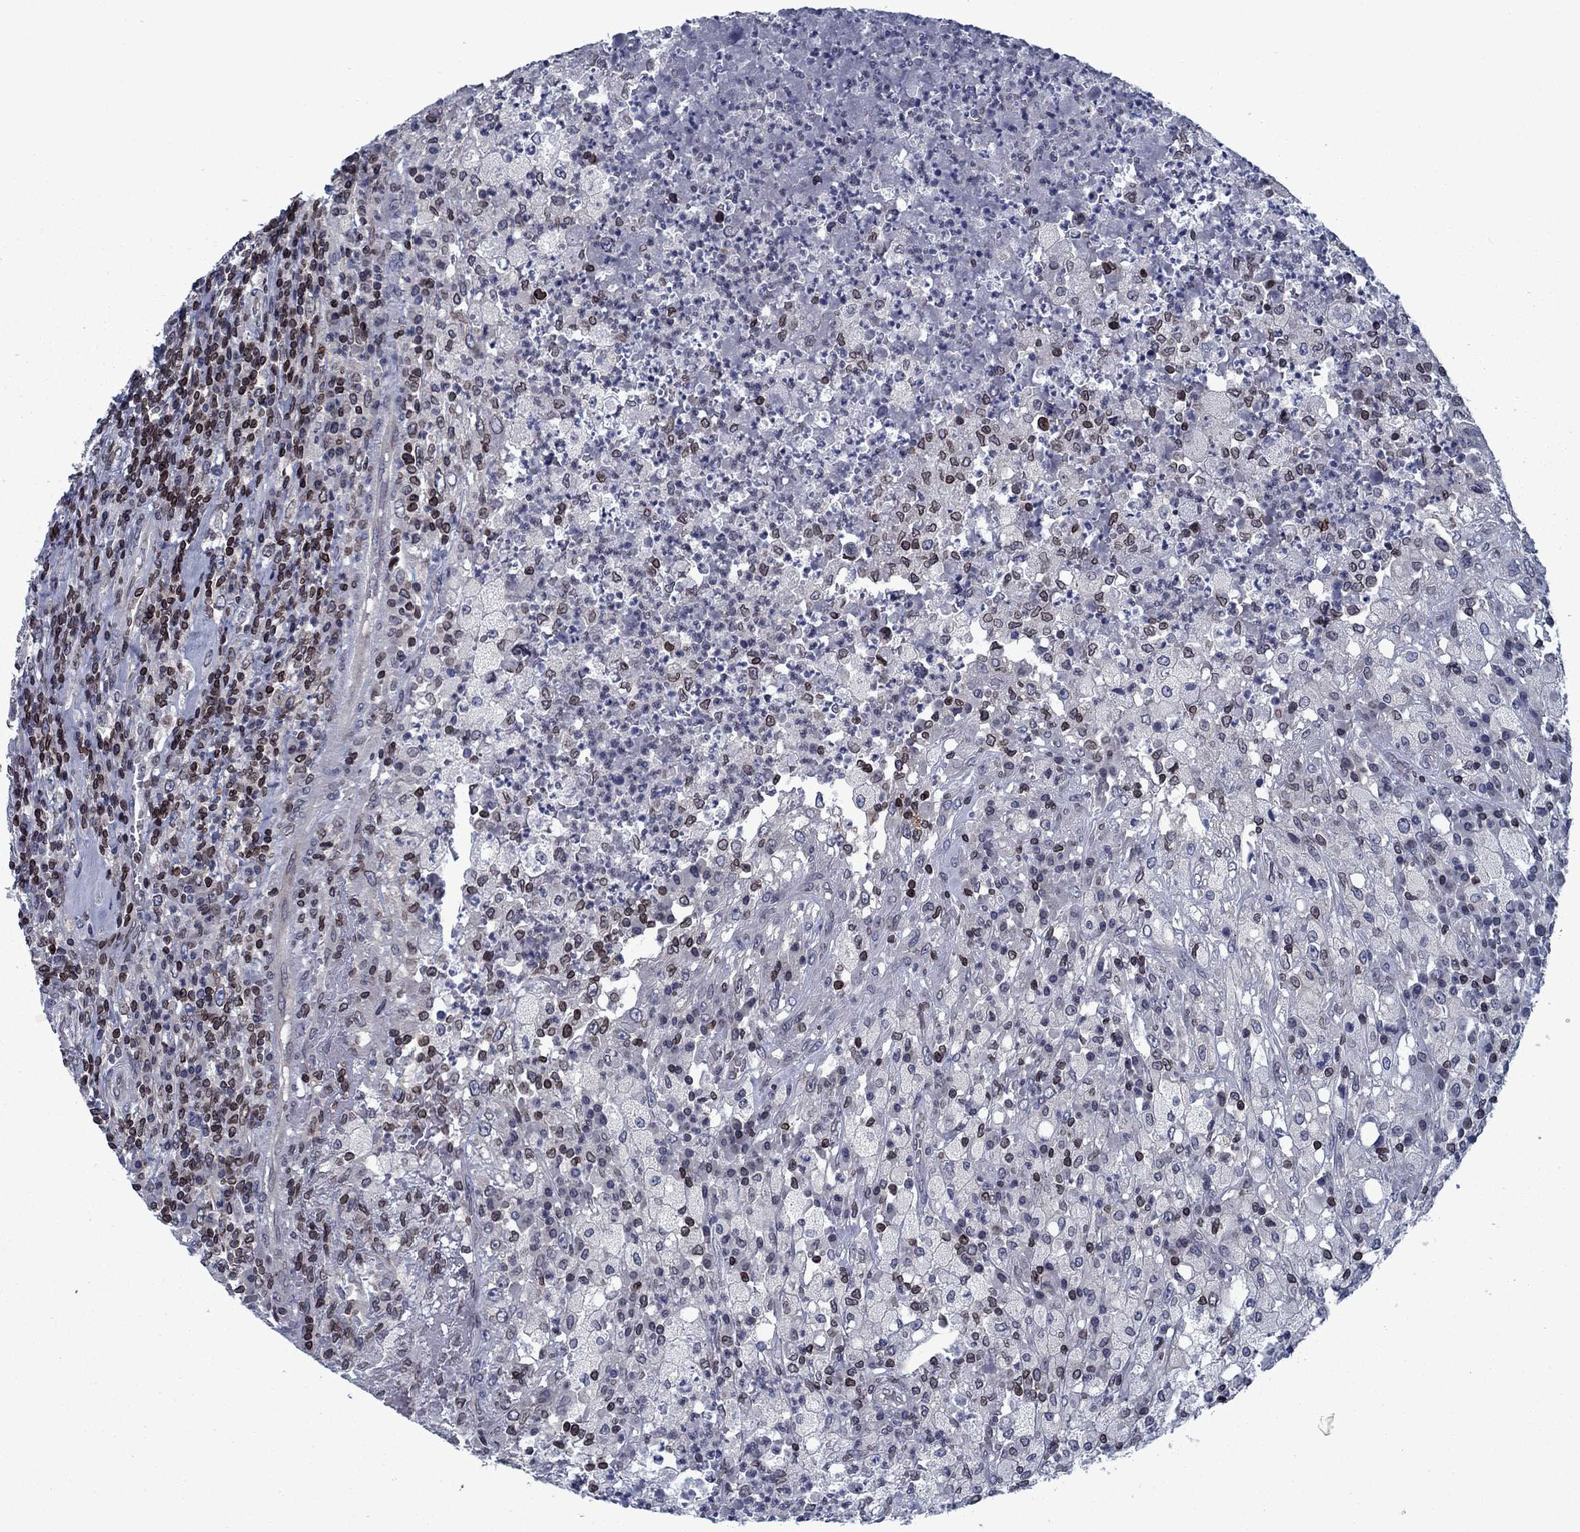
{"staining": {"intensity": "negative", "quantity": "none", "location": "none"}, "tissue": "testis cancer", "cell_type": "Tumor cells", "image_type": "cancer", "snomed": [{"axis": "morphology", "description": "Necrosis, NOS"}, {"axis": "morphology", "description": "Carcinoma, Embryonal, NOS"}, {"axis": "topography", "description": "Testis"}], "caption": "Immunohistochemistry of human embryonal carcinoma (testis) reveals no staining in tumor cells.", "gene": "SLA", "patient": {"sex": "male", "age": 19}}